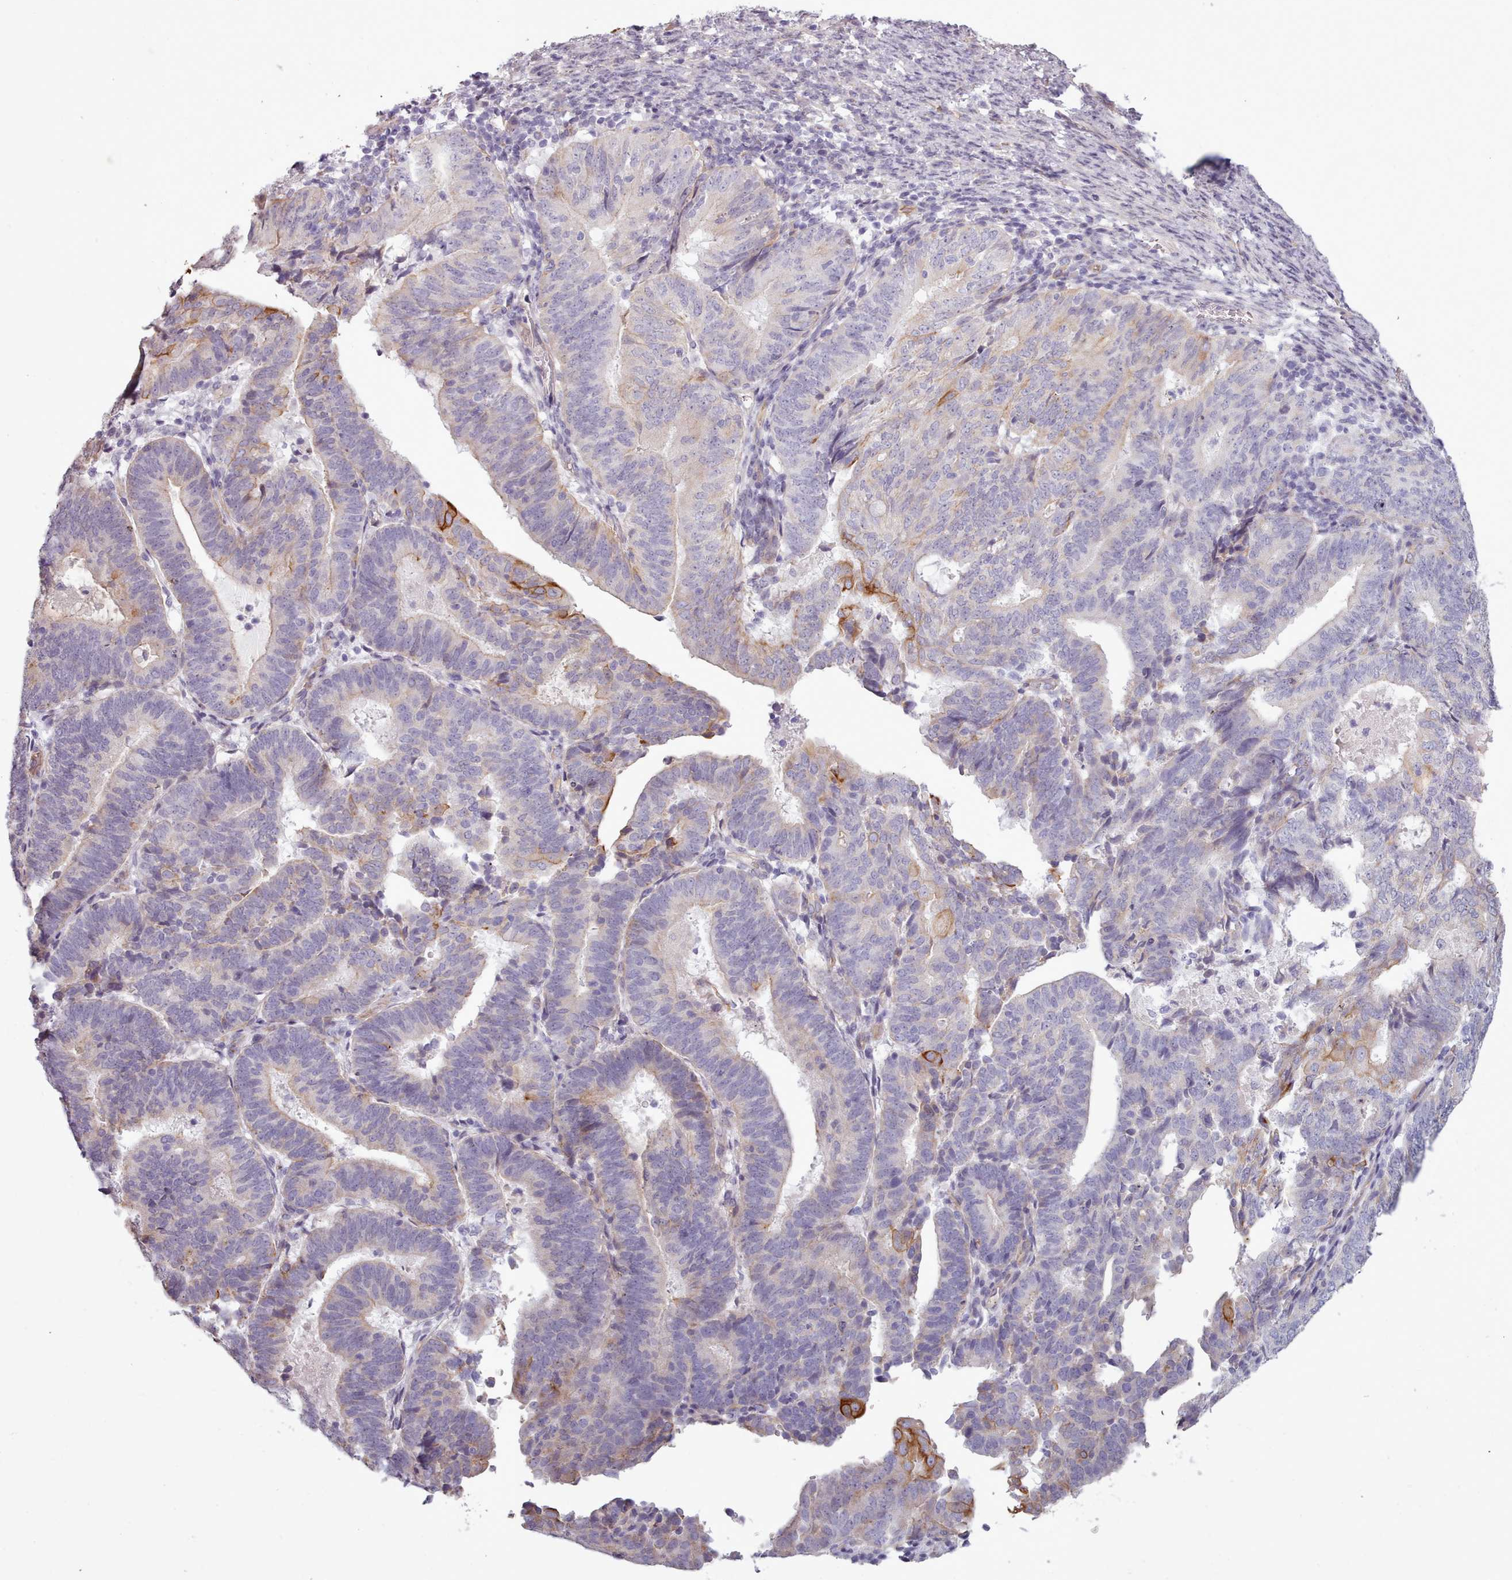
{"staining": {"intensity": "strong", "quantity": "<25%", "location": "cytoplasmic/membranous"}, "tissue": "endometrial cancer", "cell_type": "Tumor cells", "image_type": "cancer", "snomed": [{"axis": "morphology", "description": "Adenocarcinoma, NOS"}, {"axis": "topography", "description": "Endometrium"}], "caption": "Immunohistochemistry (DAB) staining of endometrial adenocarcinoma demonstrates strong cytoplasmic/membranous protein expression in approximately <25% of tumor cells.", "gene": "PLD4", "patient": {"sex": "female", "age": 70}}